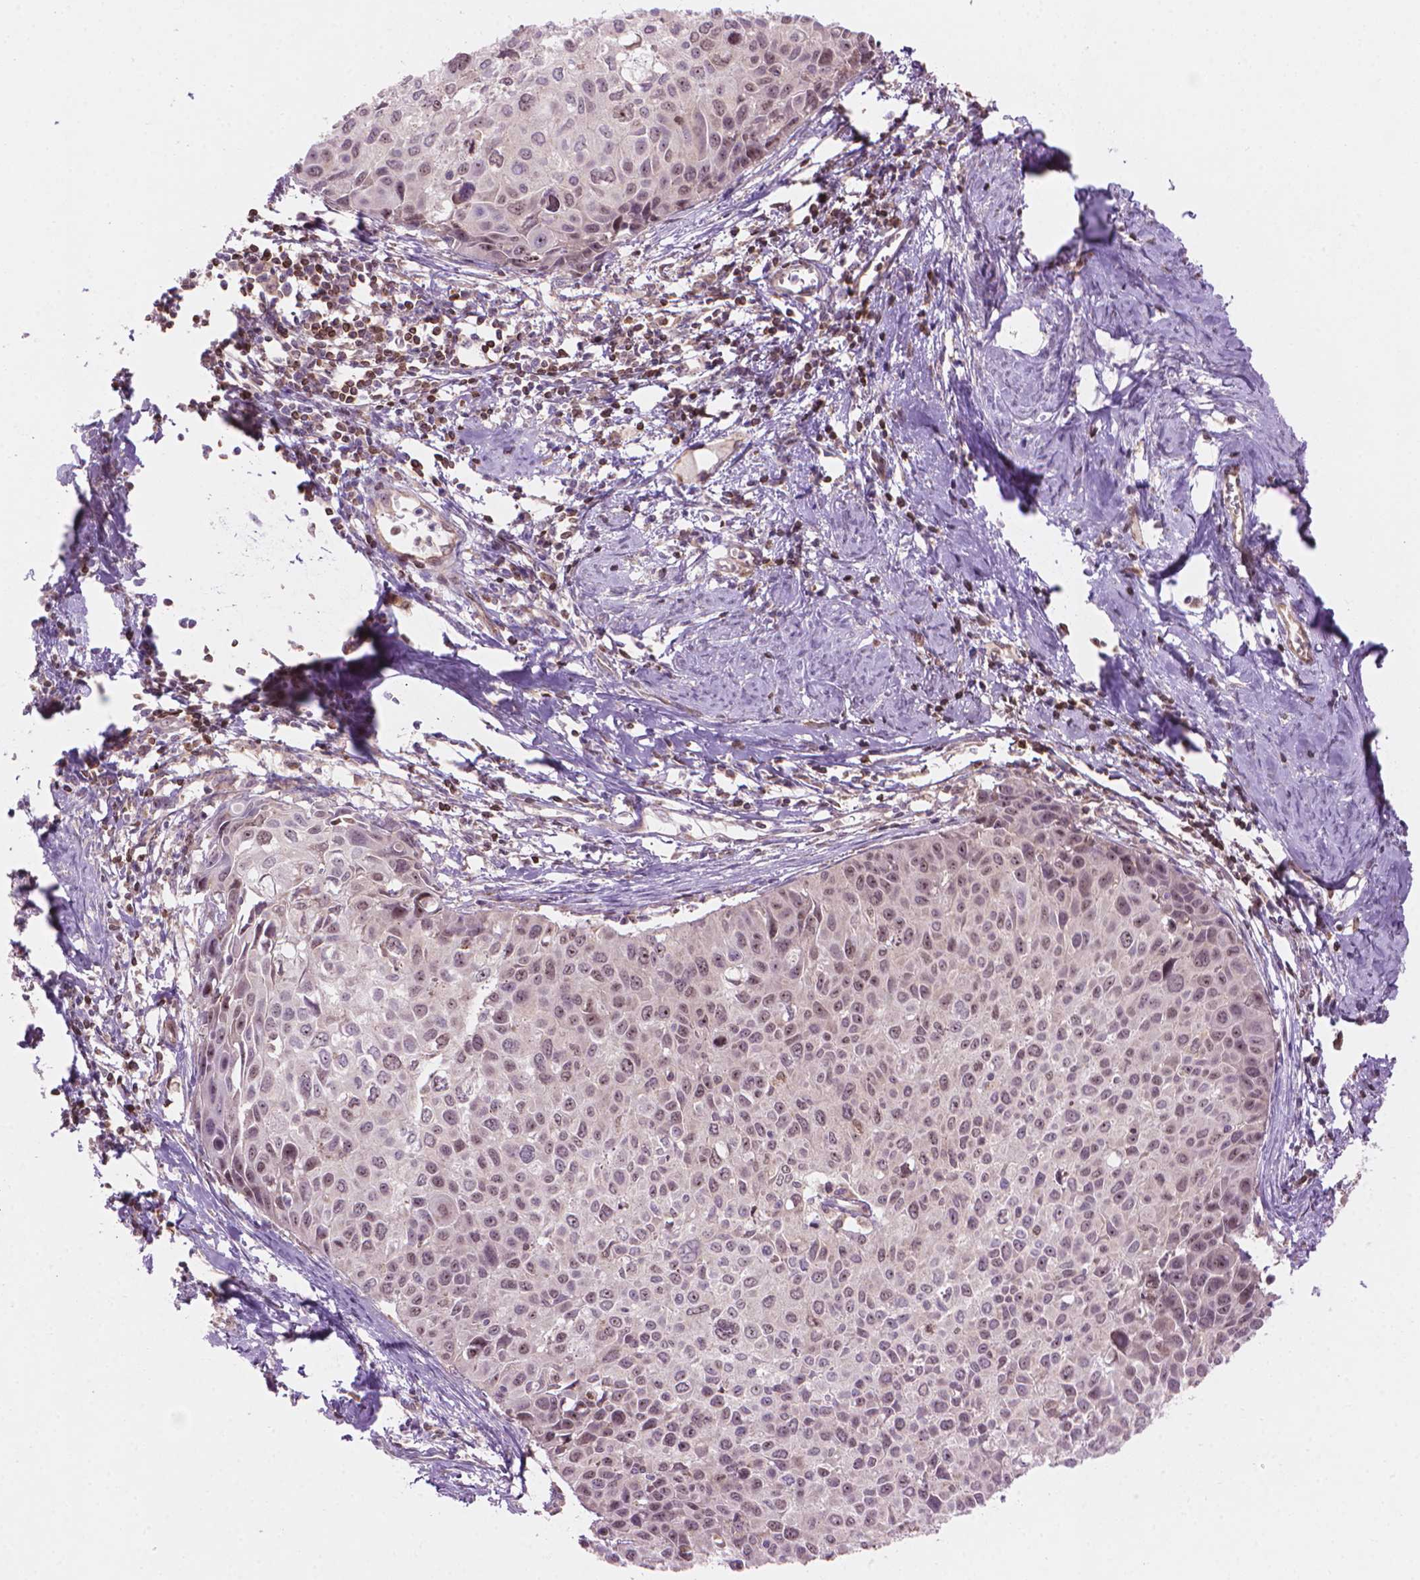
{"staining": {"intensity": "weak", "quantity": "25%-75%", "location": "nuclear"}, "tissue": "cervical cancer", "cell_type": "Tumor cells", "image_type": "cancer", "snomed": [{"axis": "morphology", "description": "Squamous cell carcinoma, NOS"}, {"axis": "topography", "description": "Cervix"}], "caption": "Squamous cell carcinoma (cervical) stained for a protein demonstrates weak nuclear positivity in tumor cells.", "gene": "SMC2", "patient": {"sex": "female", "age": 50}}